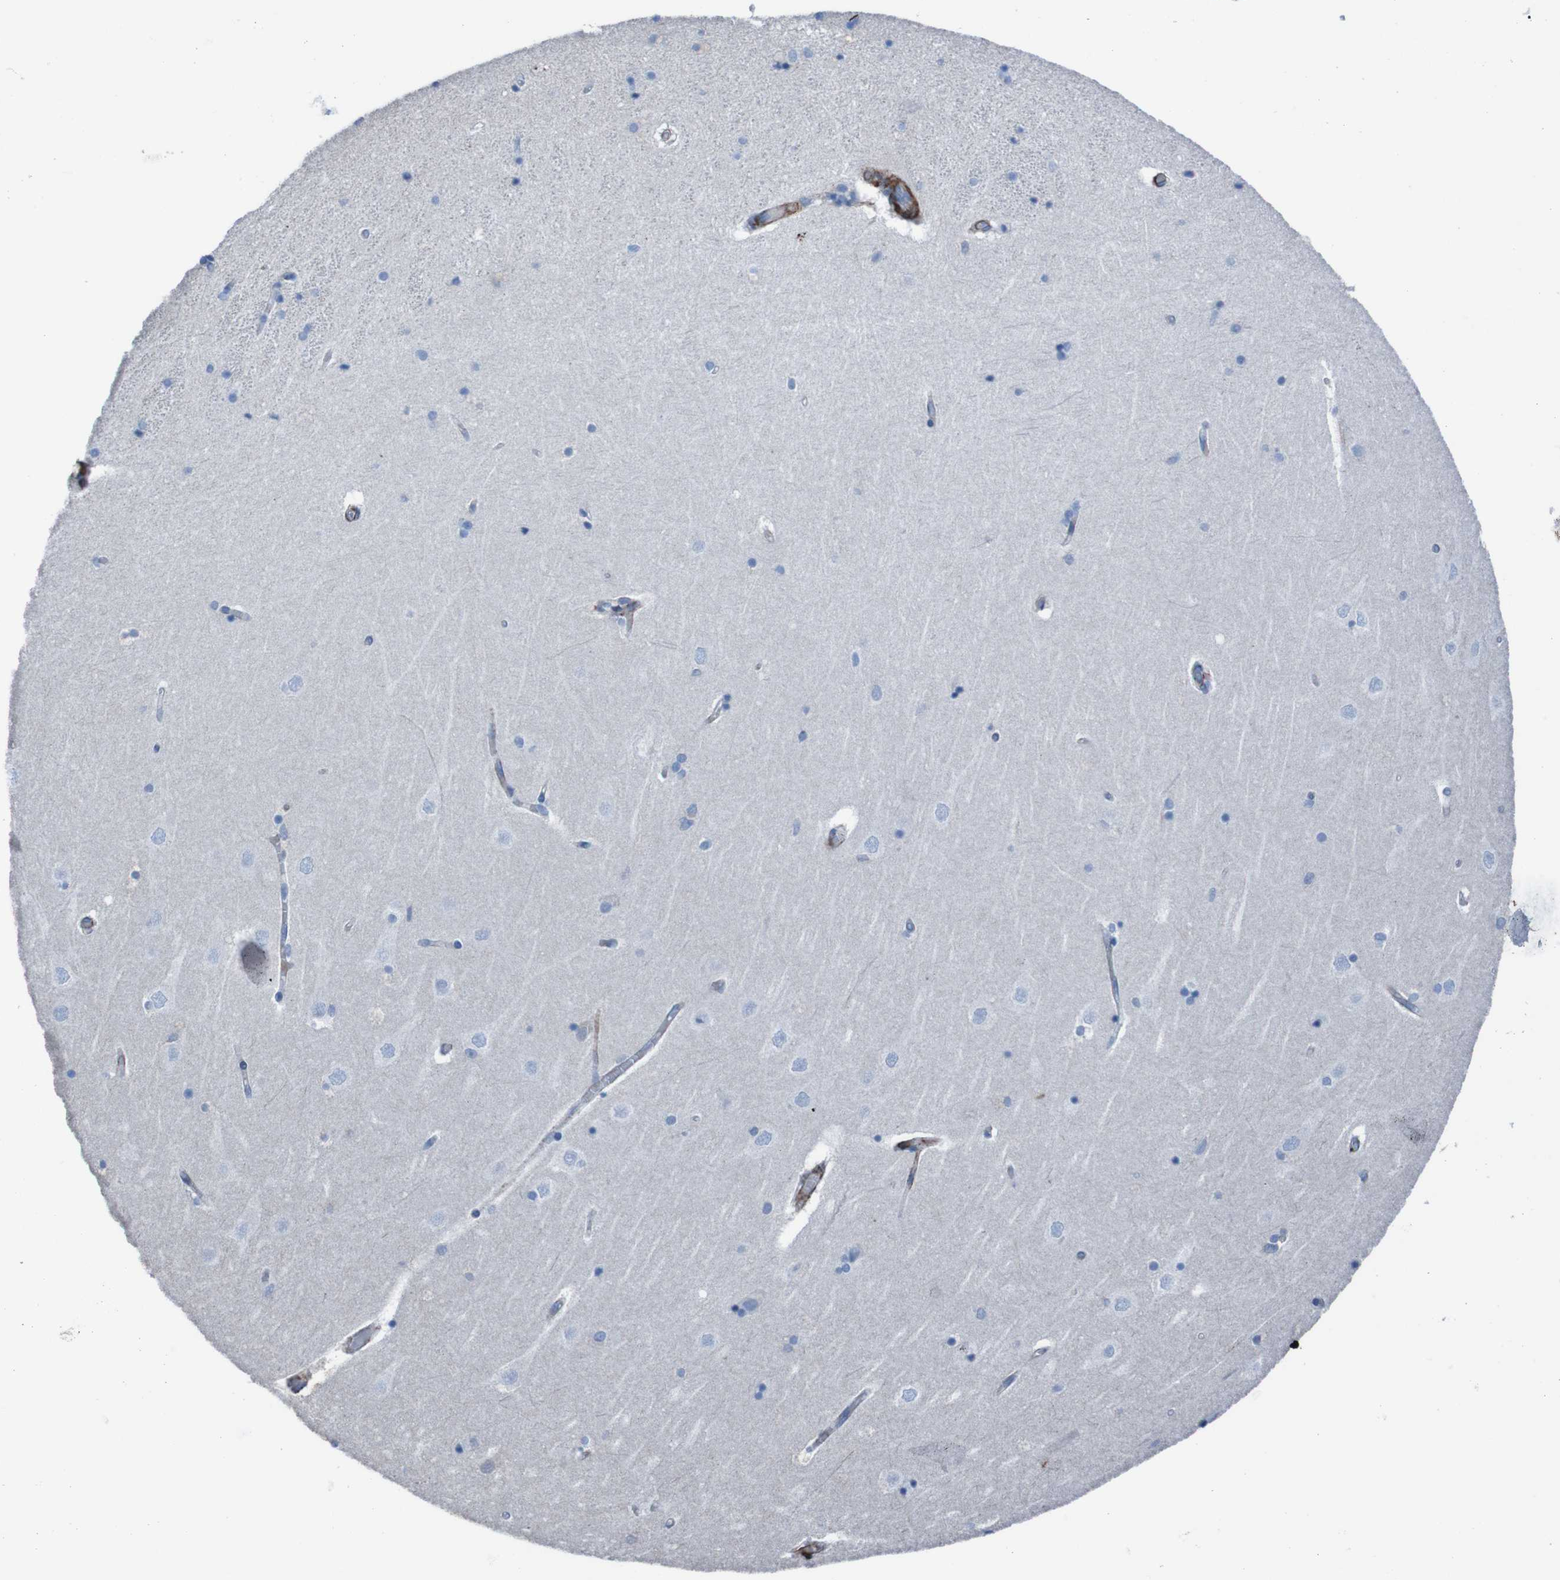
{"staining": {"intensity": "negative", "quantity": "none", "location": "none"}, "tissue": "hippocampus", "cell_type": "Glial cells", "image_type": "normal", "snomed": [{"axis": "morphology", "description": "Normal tissue, NOS"}, {"axis": "topography", "description": "Hippocampus"}], "caption": "DAB immunohistochemical staining of normal hippocampus shows no significant expression in glial cells. (DAB (3,3'-diaminobenzidine) IHC, high magnification).", "gene": "RNF182", "patient": {"sex": "female", "age": 54}}